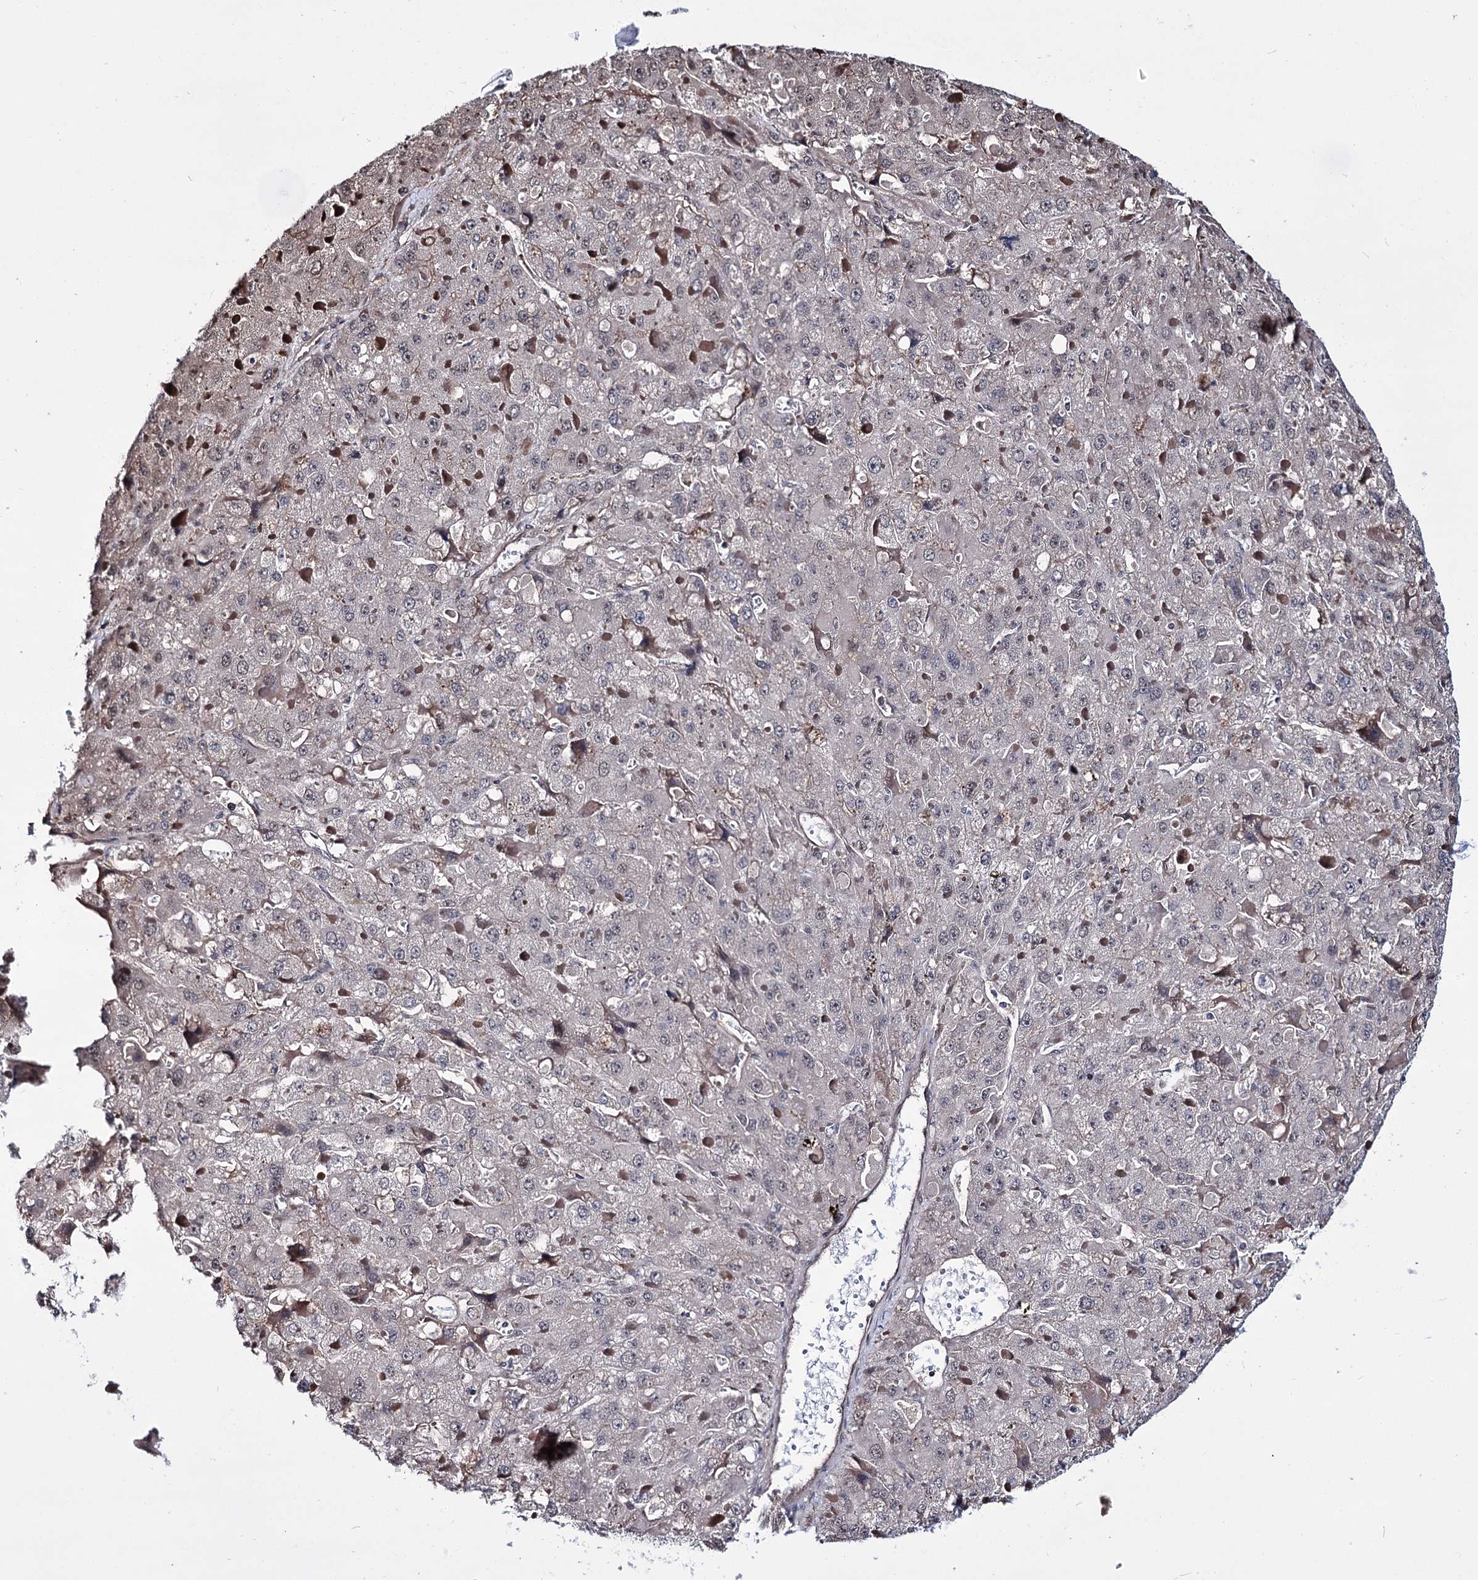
{"staining": {"intensity": "negative", "quantity": "none", "location": "none"}, "tissue": "liver cancer", "cell_type": "Tumor cells", "image_type": "cancer", "snomed": [{"axis": "morphology", "description": "Carcinoma, Hepatocellular, NOS"}, {"axis": "topography", "description": "Liver"}], "caption": "Tumor cells show no significant protein positivity in liver hepatocellular carcinoma. The staining was performed using DAB to visualize the protein expression in brown, while the nuclei were stained in blue with hematoxylin (Magnification: 20x).", "gene": "CHMP7", "patient": {"sex": "female", "age": 73}}